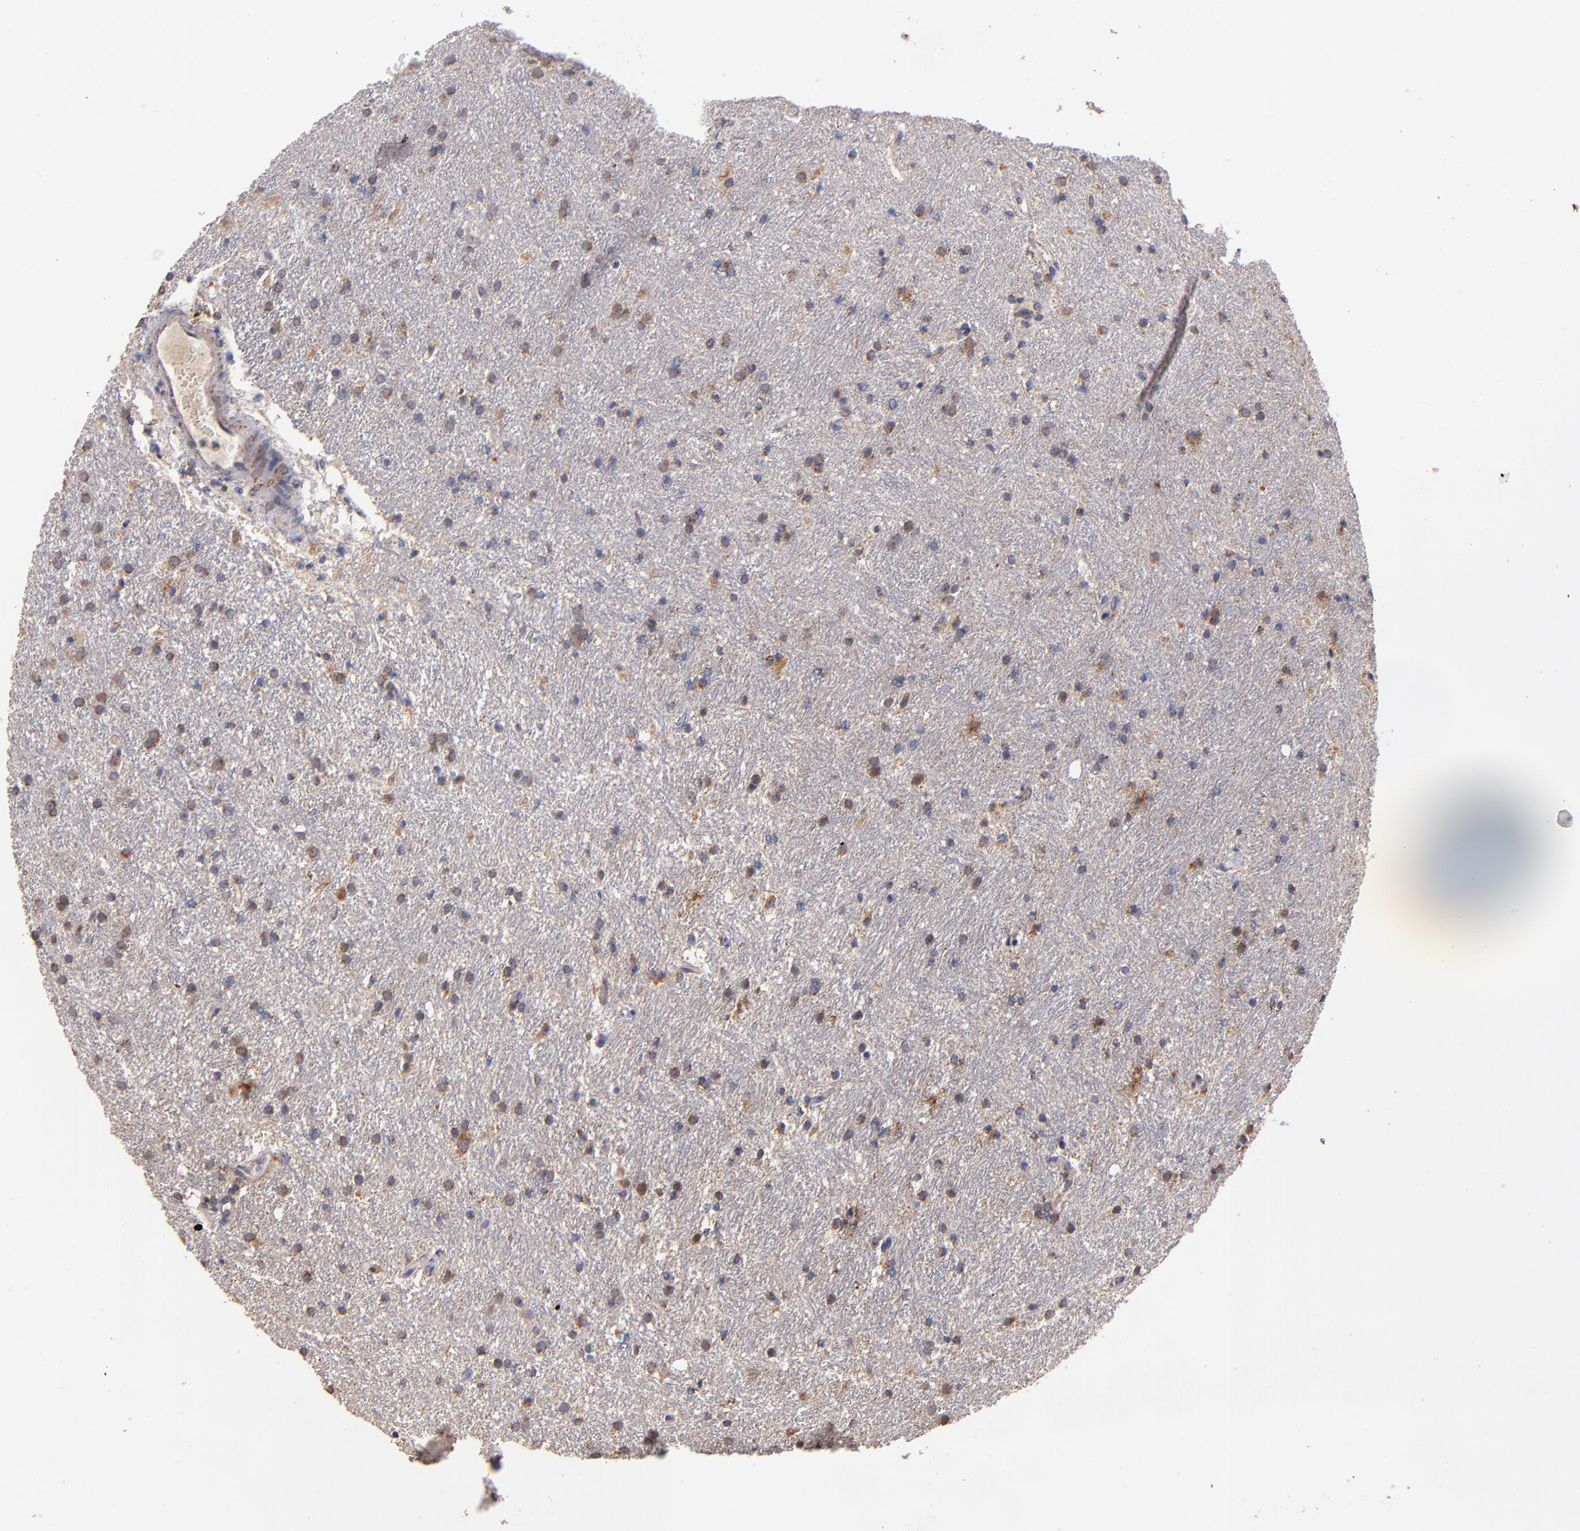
{"staining": {"intensity": "moderate", "quantity": "25%-75%", "location": "cytoplasmic/membranous"}, "tissue": "glioma", "cell_type": "Tumor cells", "image_type": "cancer", "snomed": [{"axis": "morphology", "description": "Glioma, malignant, High grade"}, {"axis": "topography", "description": "Brain"}], "caption": "Human glioma stained for a protein (brown) exhibits moderate cytoplasmic/membranous positive expression in about 25%-75% of tumor cells.", "gene": "DIABLO", "patient": {"sex": "female", "age": 50}}